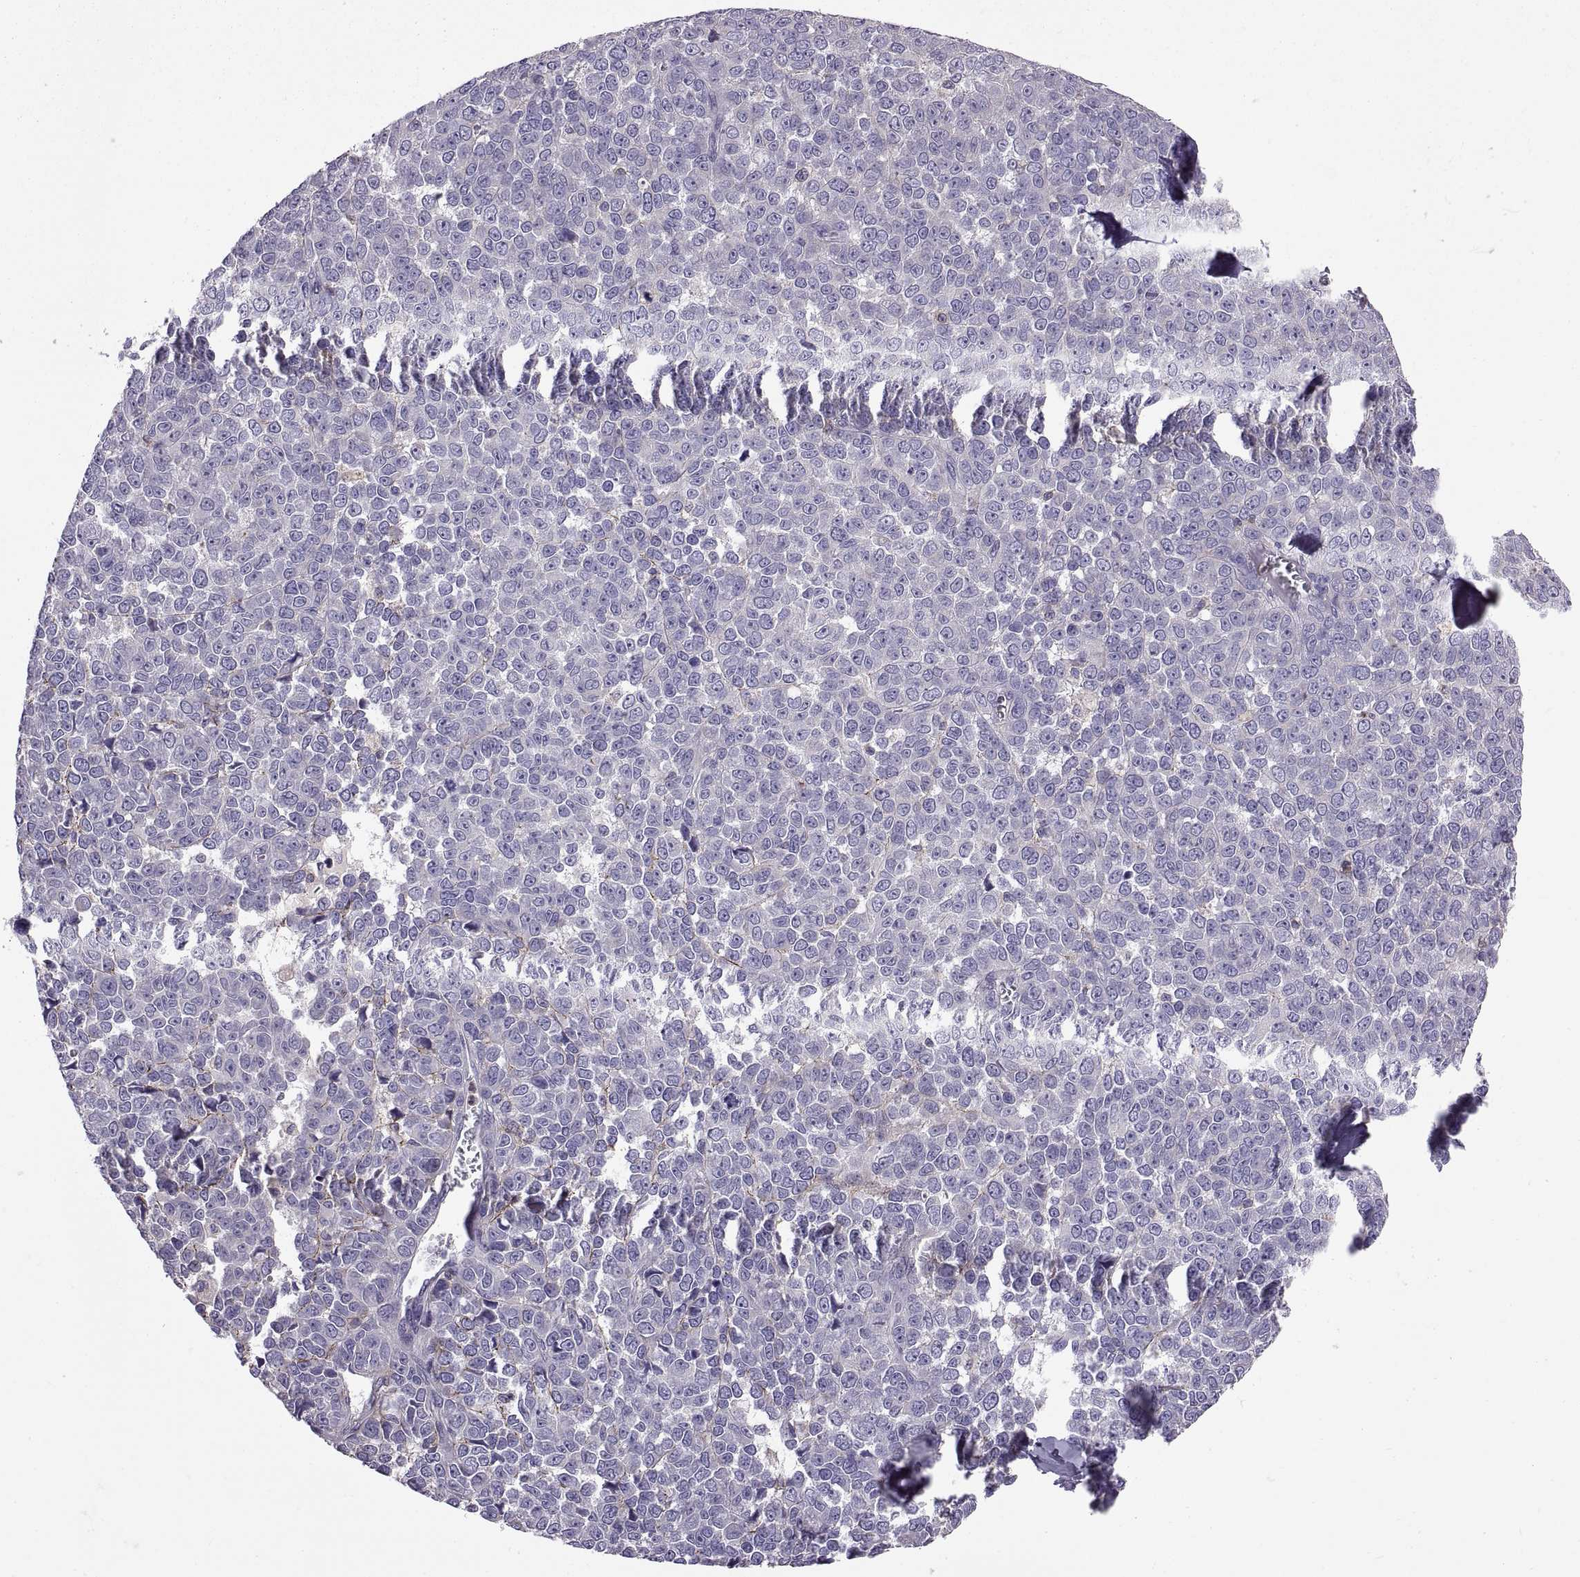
{"staining": {"intensity": "negative", "quantity": "none", "location": "none"}, "tissue": "melanoma", "cell_type": "Tumor cells", "image_type": "cancer", "snomed": [{"axis": "morphology", "description": "Malignant melanoma, NOS"}, {"axis": "topography", "description": "Skin"}], "caption": "Tumor cells are negative for brown protein staining in malignant melanoma.", "gene": "EMILIN2", "patient": {"sex": "female", "age": 95}}